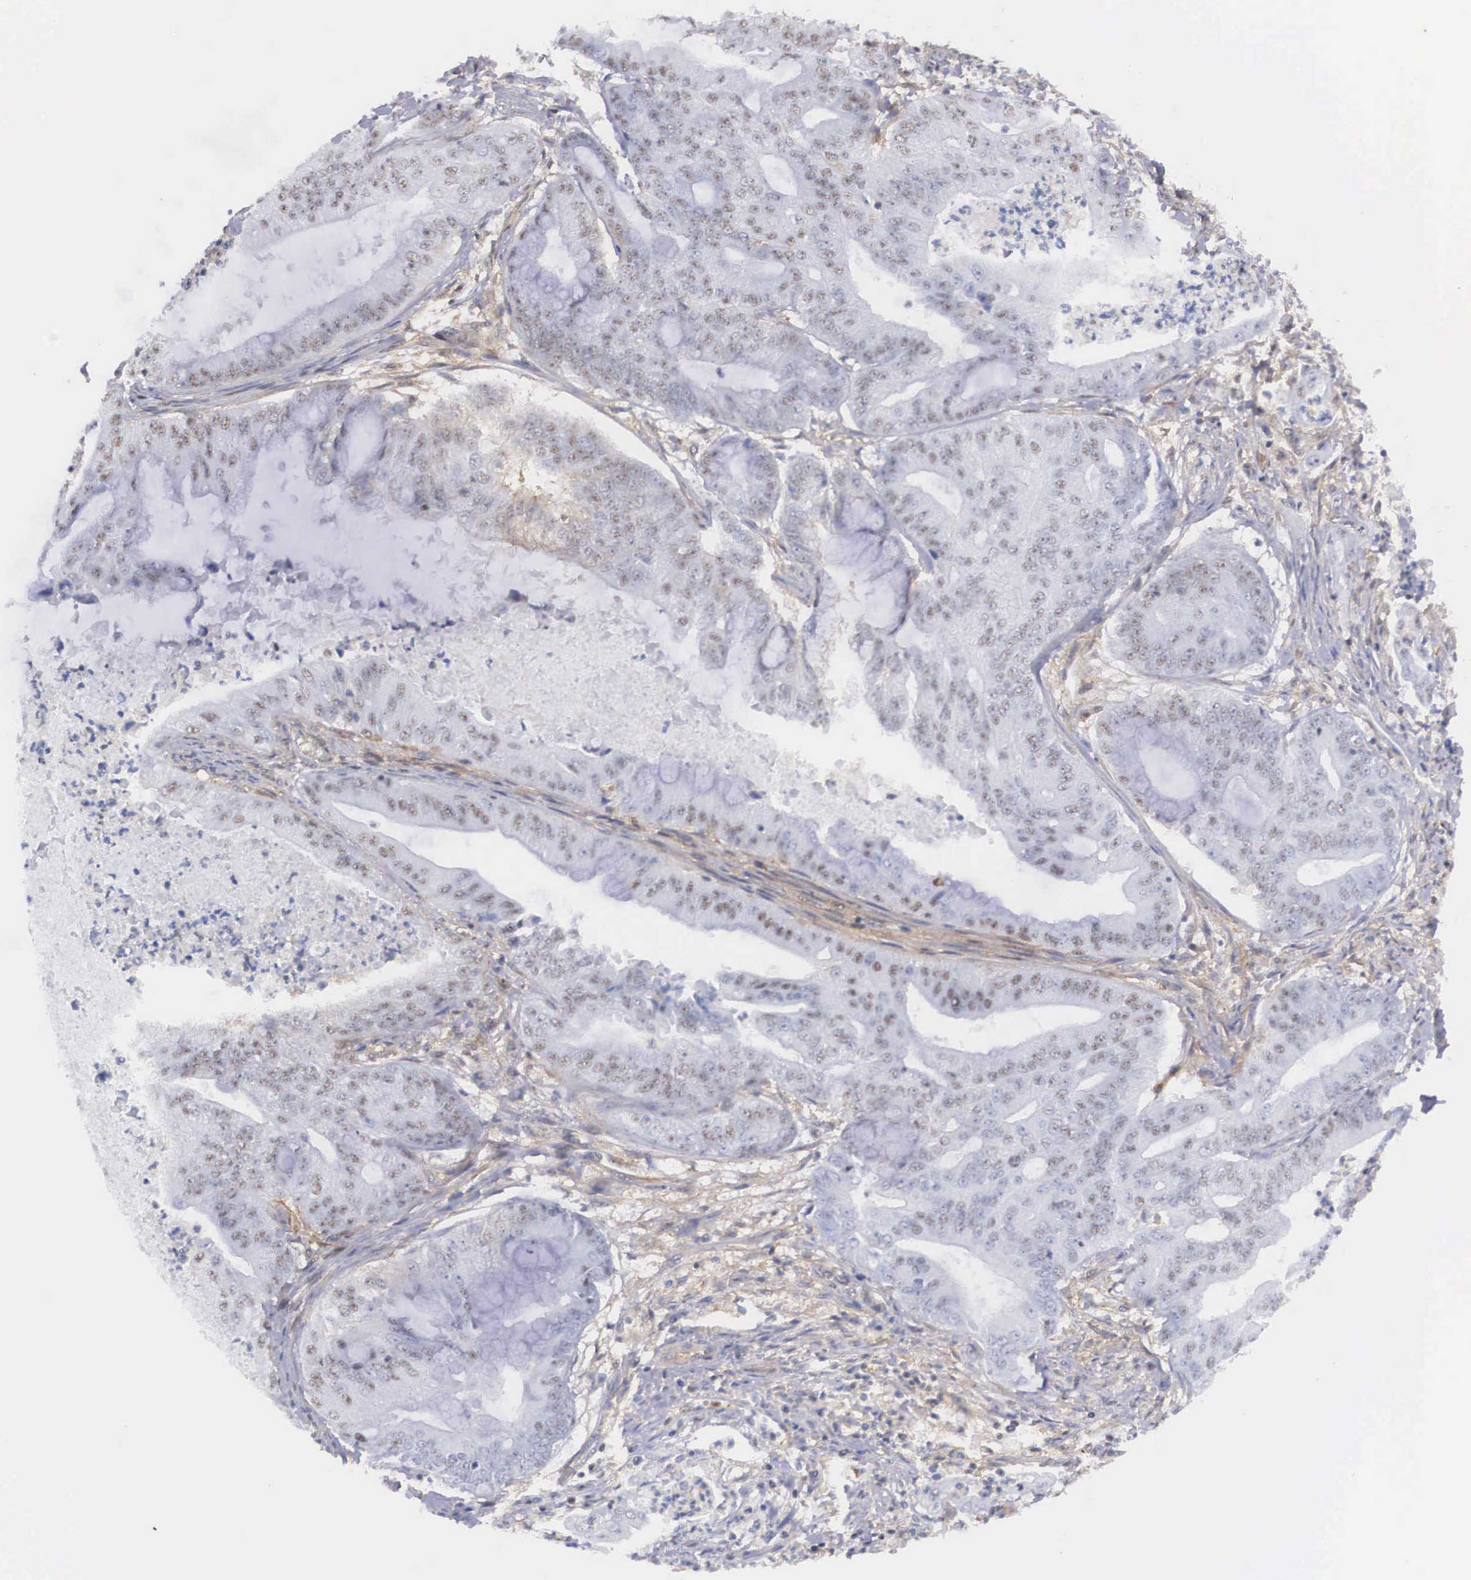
{"staining": {"intensity": "negative", "quantity": "none", "location": "none"}, "tissue": "endometrial cancer", "cell_type": "Tumor cells", "image_type": "cancer", "snomed": [{"axis": "morphology", "description": "Adenocarcinoma, NOS"}, {"axis": "topography", "description": "Endometrium"}], "caption": "Endometrial cancer (adenocarcinoma) was stained to show a protein in brown. There is no significant staining in tumor cells.", "gene": "NR4A2", "patient": {"sex": "female", "age": 63}}